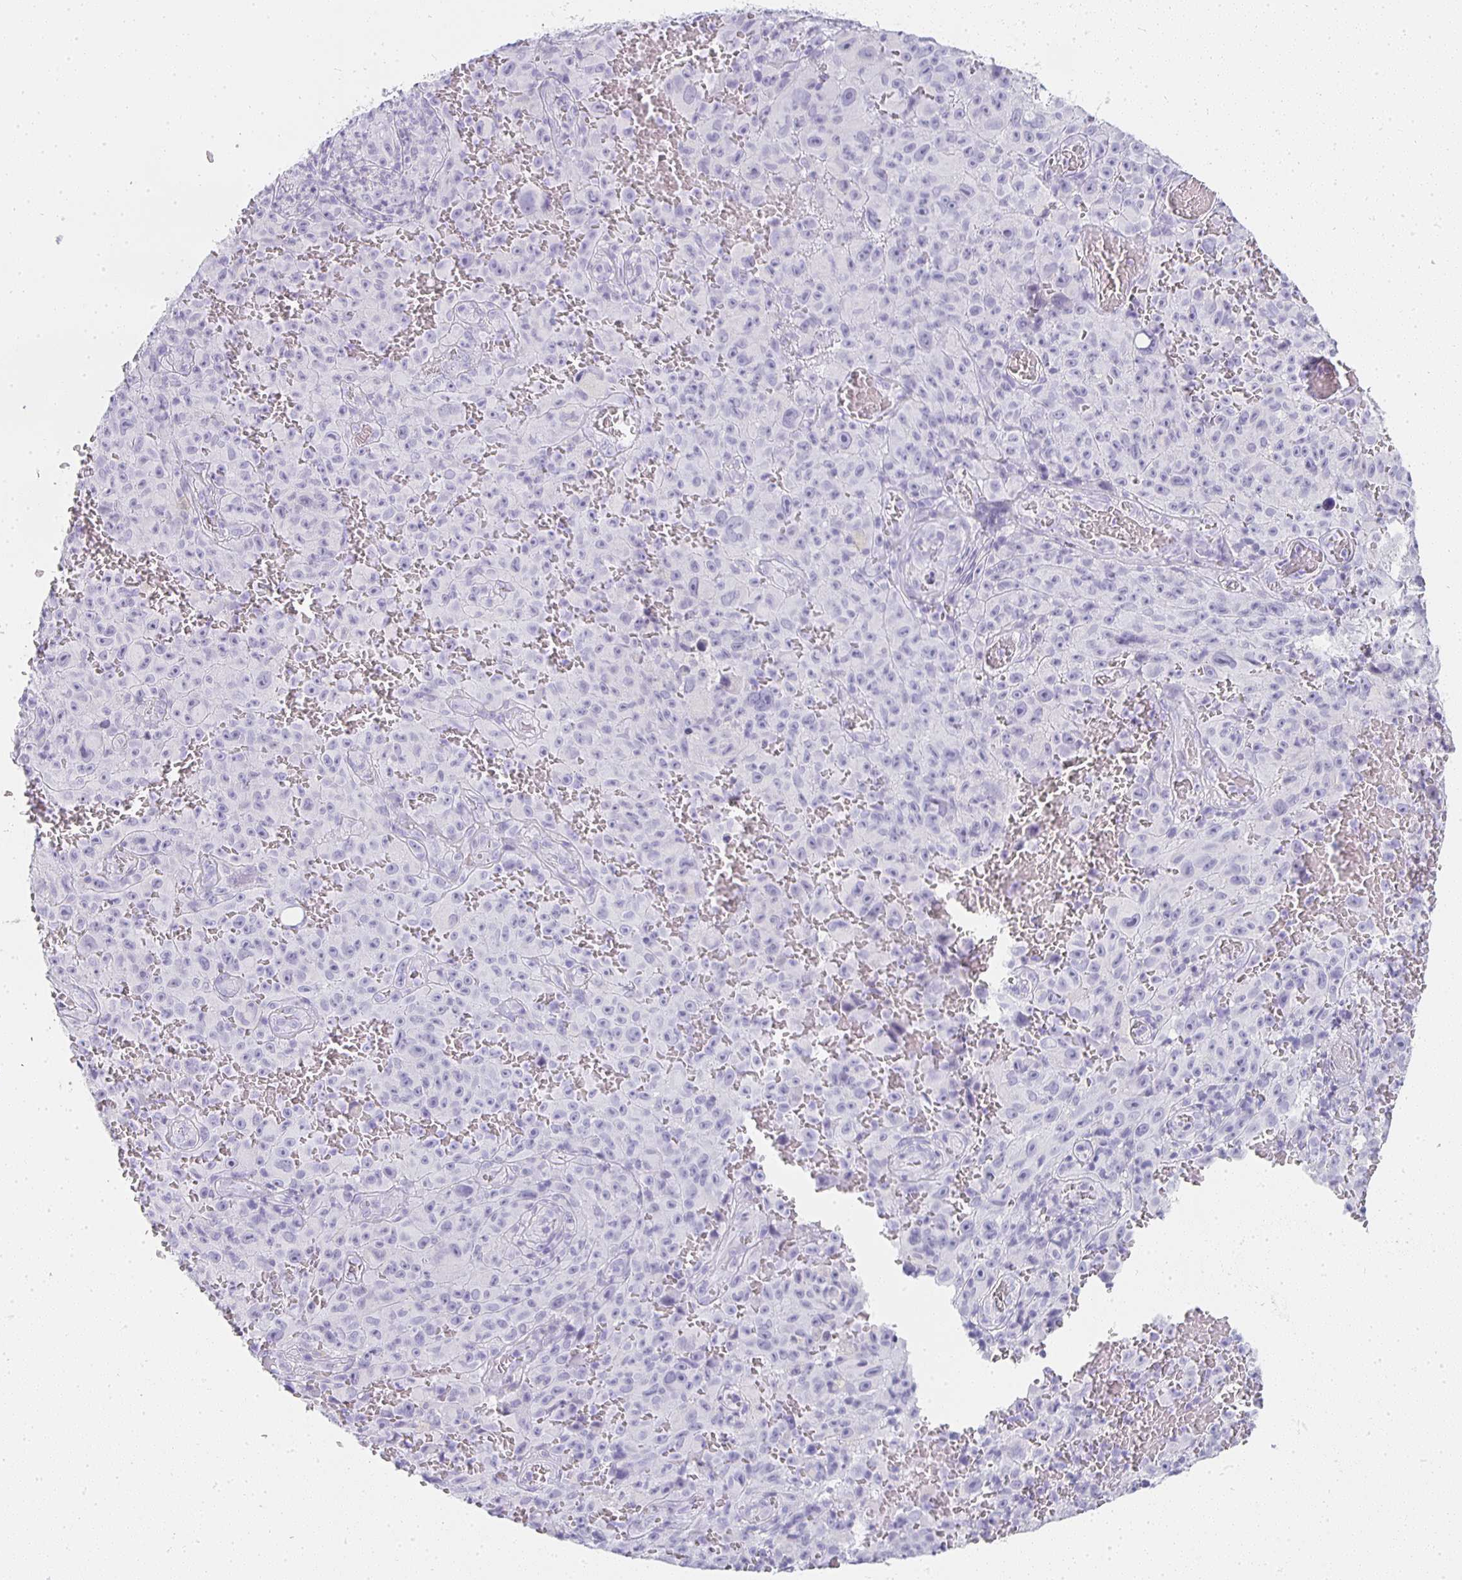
{"staining": {"intensity": "negative", "quantity": "none", "location": "none"}, "tissue": "melanoma", "cell_type": "Tumor cells", "image_type": "cancer", "snomed": [{"axis": "morphology", "description": "Malignant melanoma, NOS"}, {"axis": "topography", "description": "Skin"}], "caption": "Melanoma was stained to show a protein in brown. There is no significant staining in tumor cells.", "gene": "TPSD1", "patient": {"sex": "female", "age": 82}}